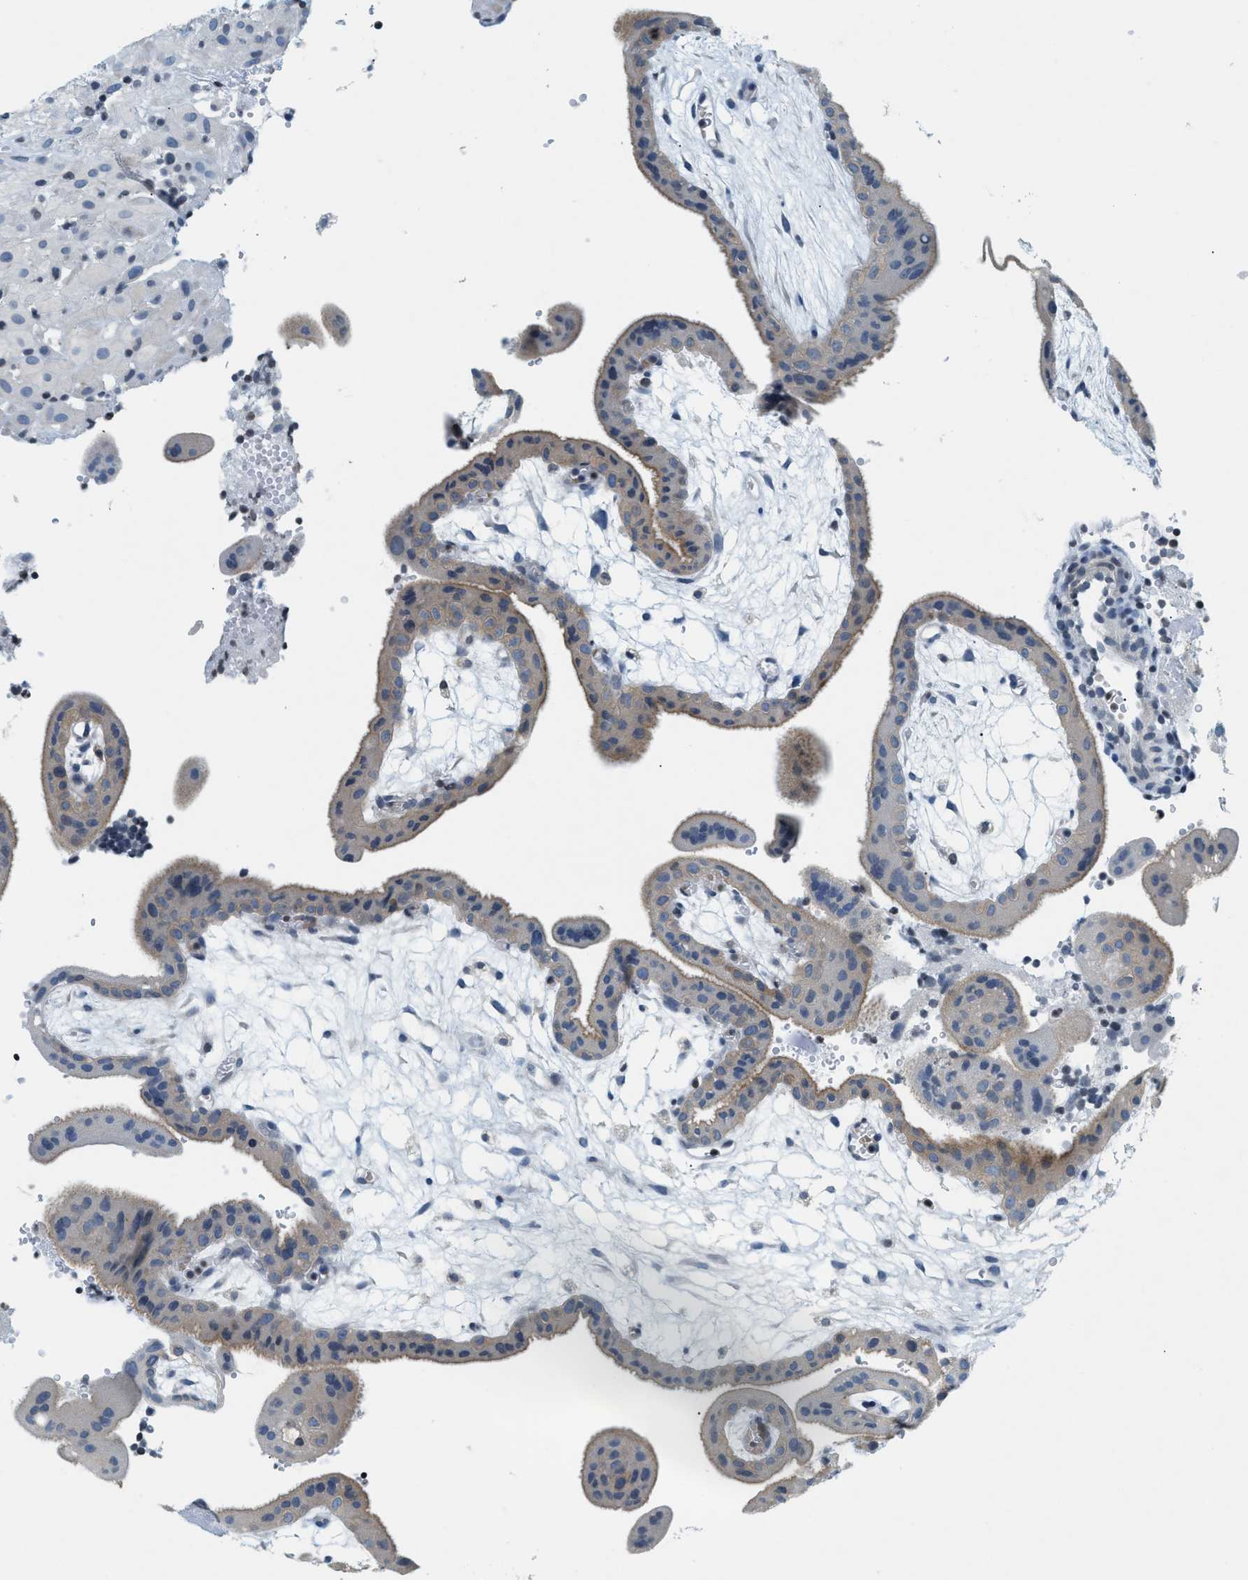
{"staining": {"intensity": "negative", "quantity": "none", "location": "none"}, "tissue": "placenta", "cell_type": "Decidual cells", "image_type": "normal", "snomed": [{"axis": "morphology", "description": "Normal tissue, NOS"}, {"axis": "topography", "description": "Placenta"}], "caption": "This is an immunohistochemistry (IHC) photomicrograph of benign human placenta. There is no positivity in decidual cells.", "gene": "UVRAG", "patient": {"sex": "female", "age": 18}}